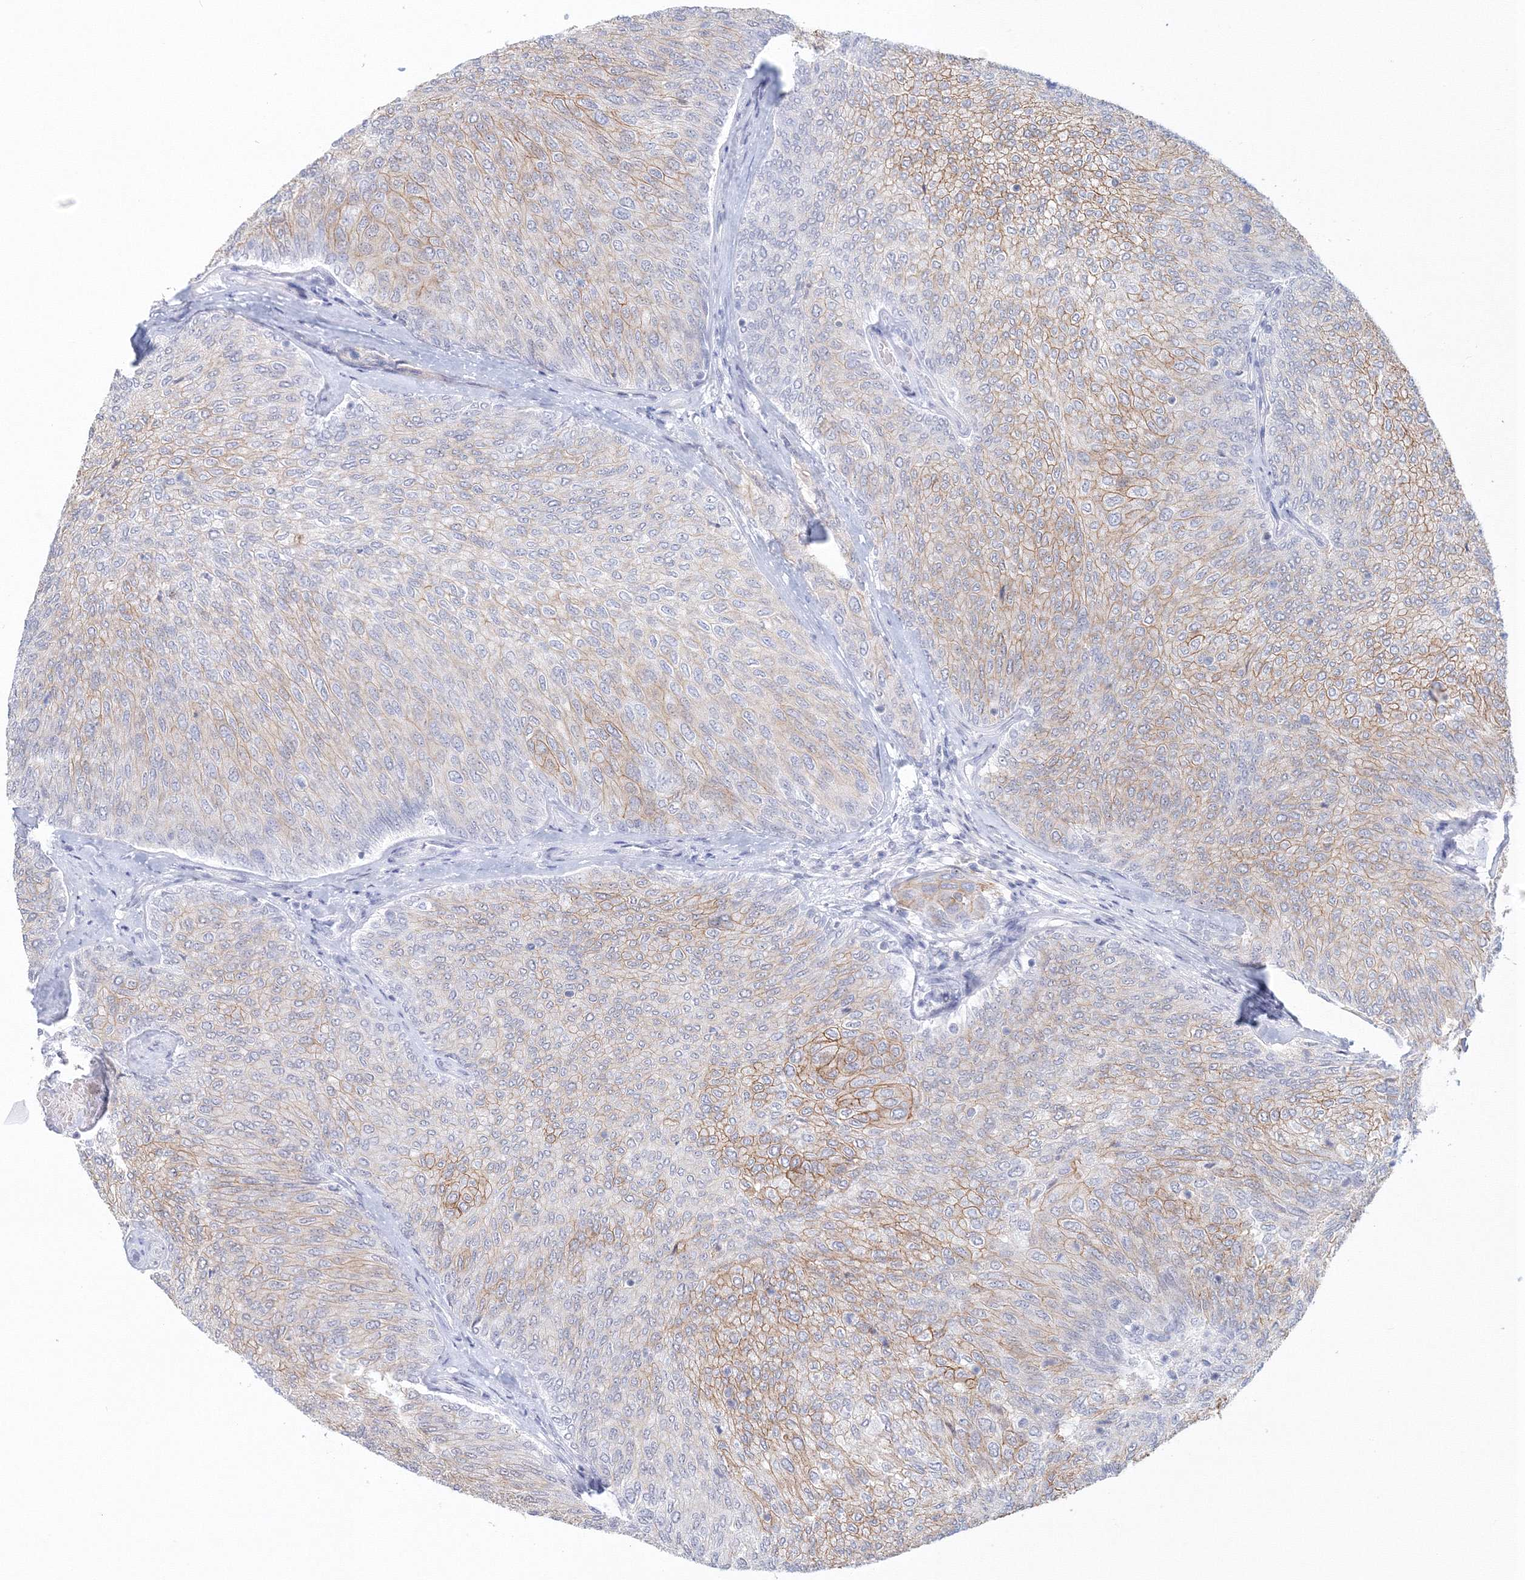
{"staining": {"intensity": "weak", "quantity": "25%-75%", "location": "cytoplasmic/membranous"}, "tissue": "urothelial cancer", "cell_type": "Tumor cells", "image_type": "cancer", "snomed": [{"axis": "morphology", "description": "Urothelial carcinoma, Low grade"}, {"axis": "topography", "description": "Urinary bladder"}], "caption": "The histopathology image shows staining of urothelial cancer, revealing weak cytoplasmic/membranous protein staining (brown color) within tumor cells.", "gene": "VSIG1", "patient": {"sex": "female", "age": 79}}